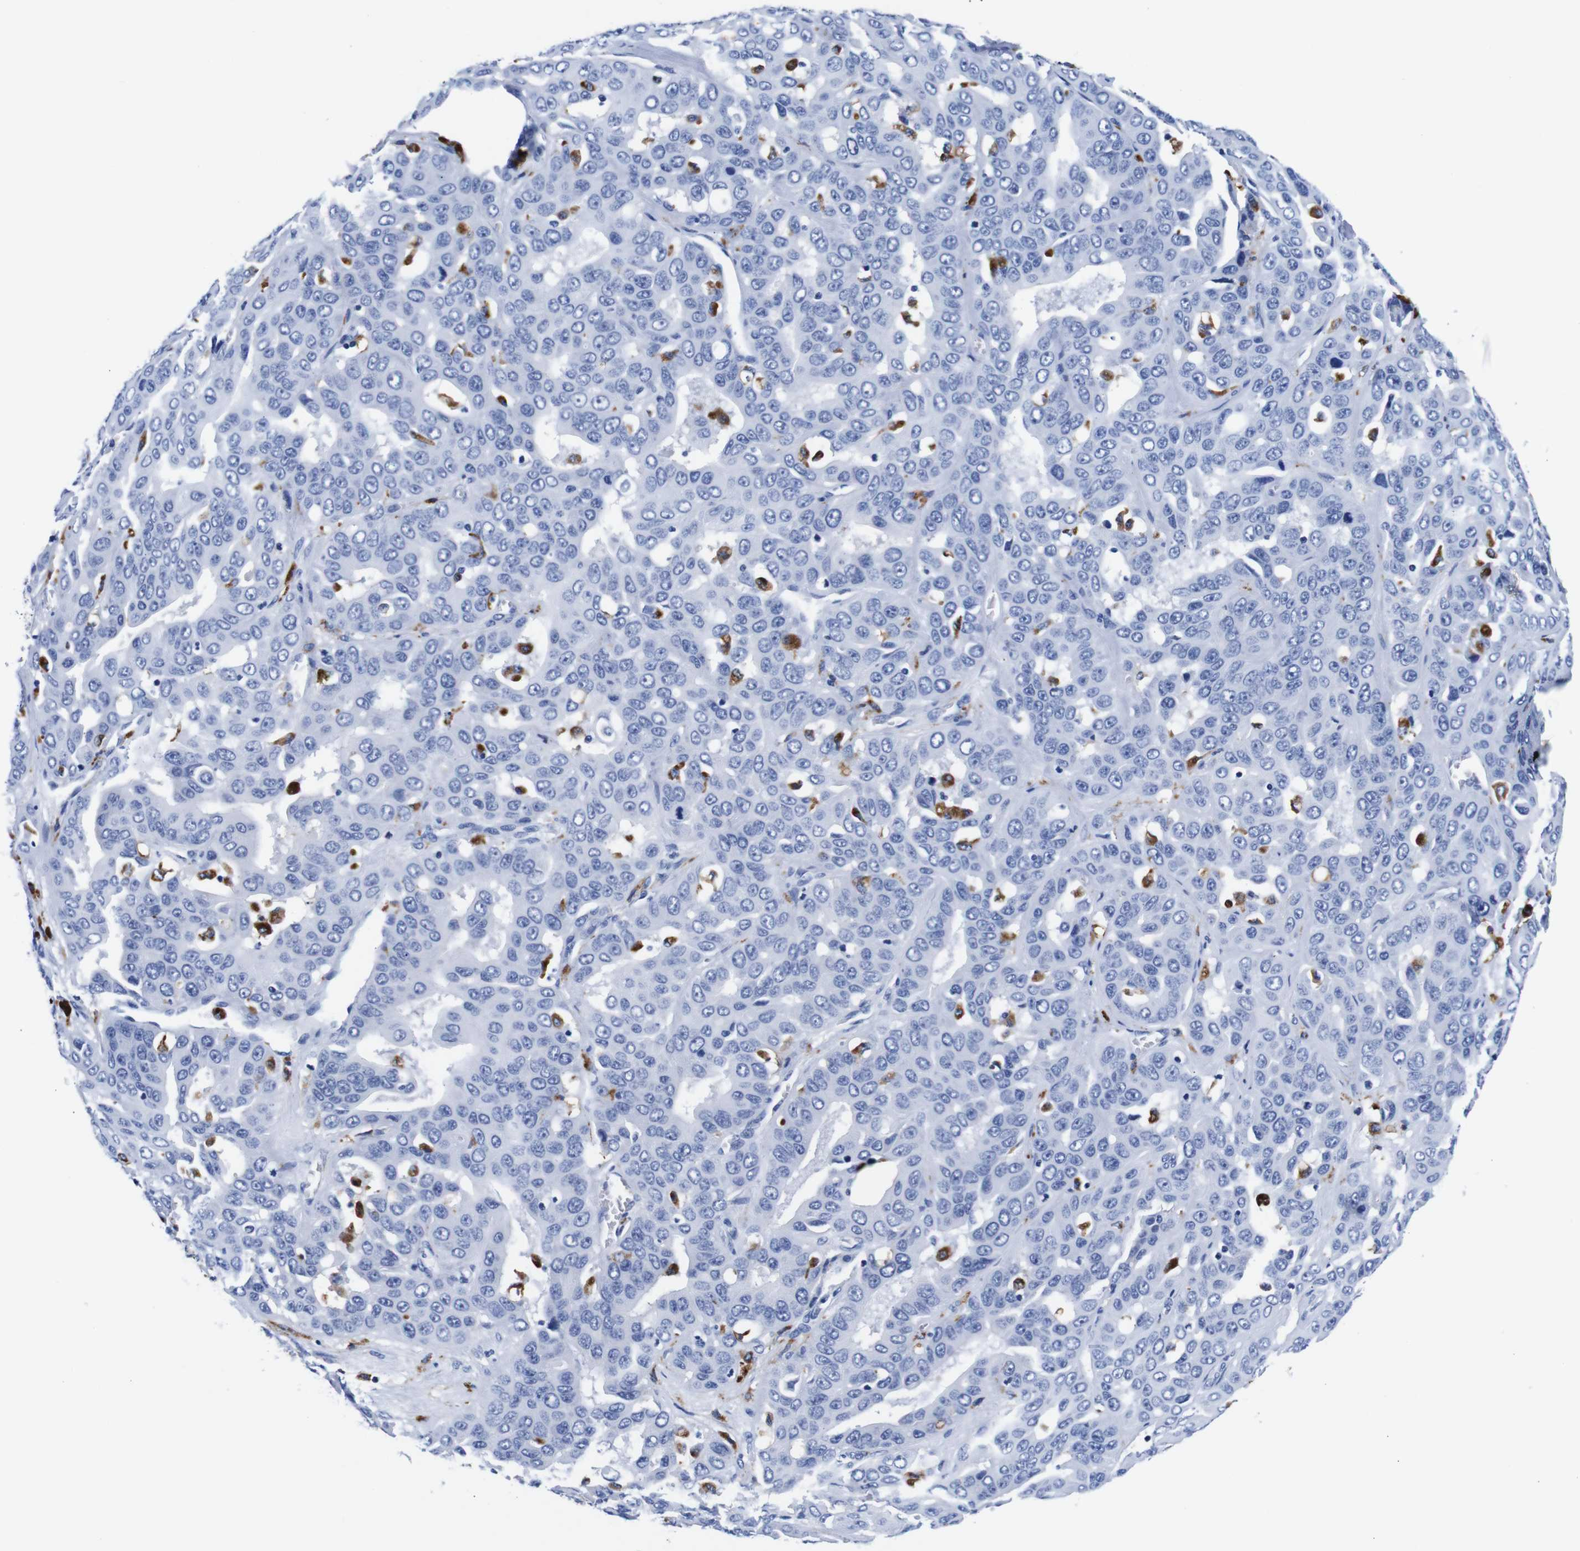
{"staining": {"intensity": "negative", "quantity": "none", "location": "none"}, "tissue": "liver cancer", "cell_type": "Tumor cells", "image_type": "cancer", "snomed": [{"axis": "morphology", "description": "Cholangiocarcinoma"}, {"axis": "topography", "description": "Liver"}], "caption": "A histopathology image of human liver cancer is negative for staining in tumor cells. (Stains: DAB (3,3'-diaminobenzidine) immunohistochemistry (IHC) with hematoxylin counter stain, Microscopy: brightfield microscopy at high magnification).", "gene": "HLA-DMB", "patient": {"sex": "female", "age": 52}}